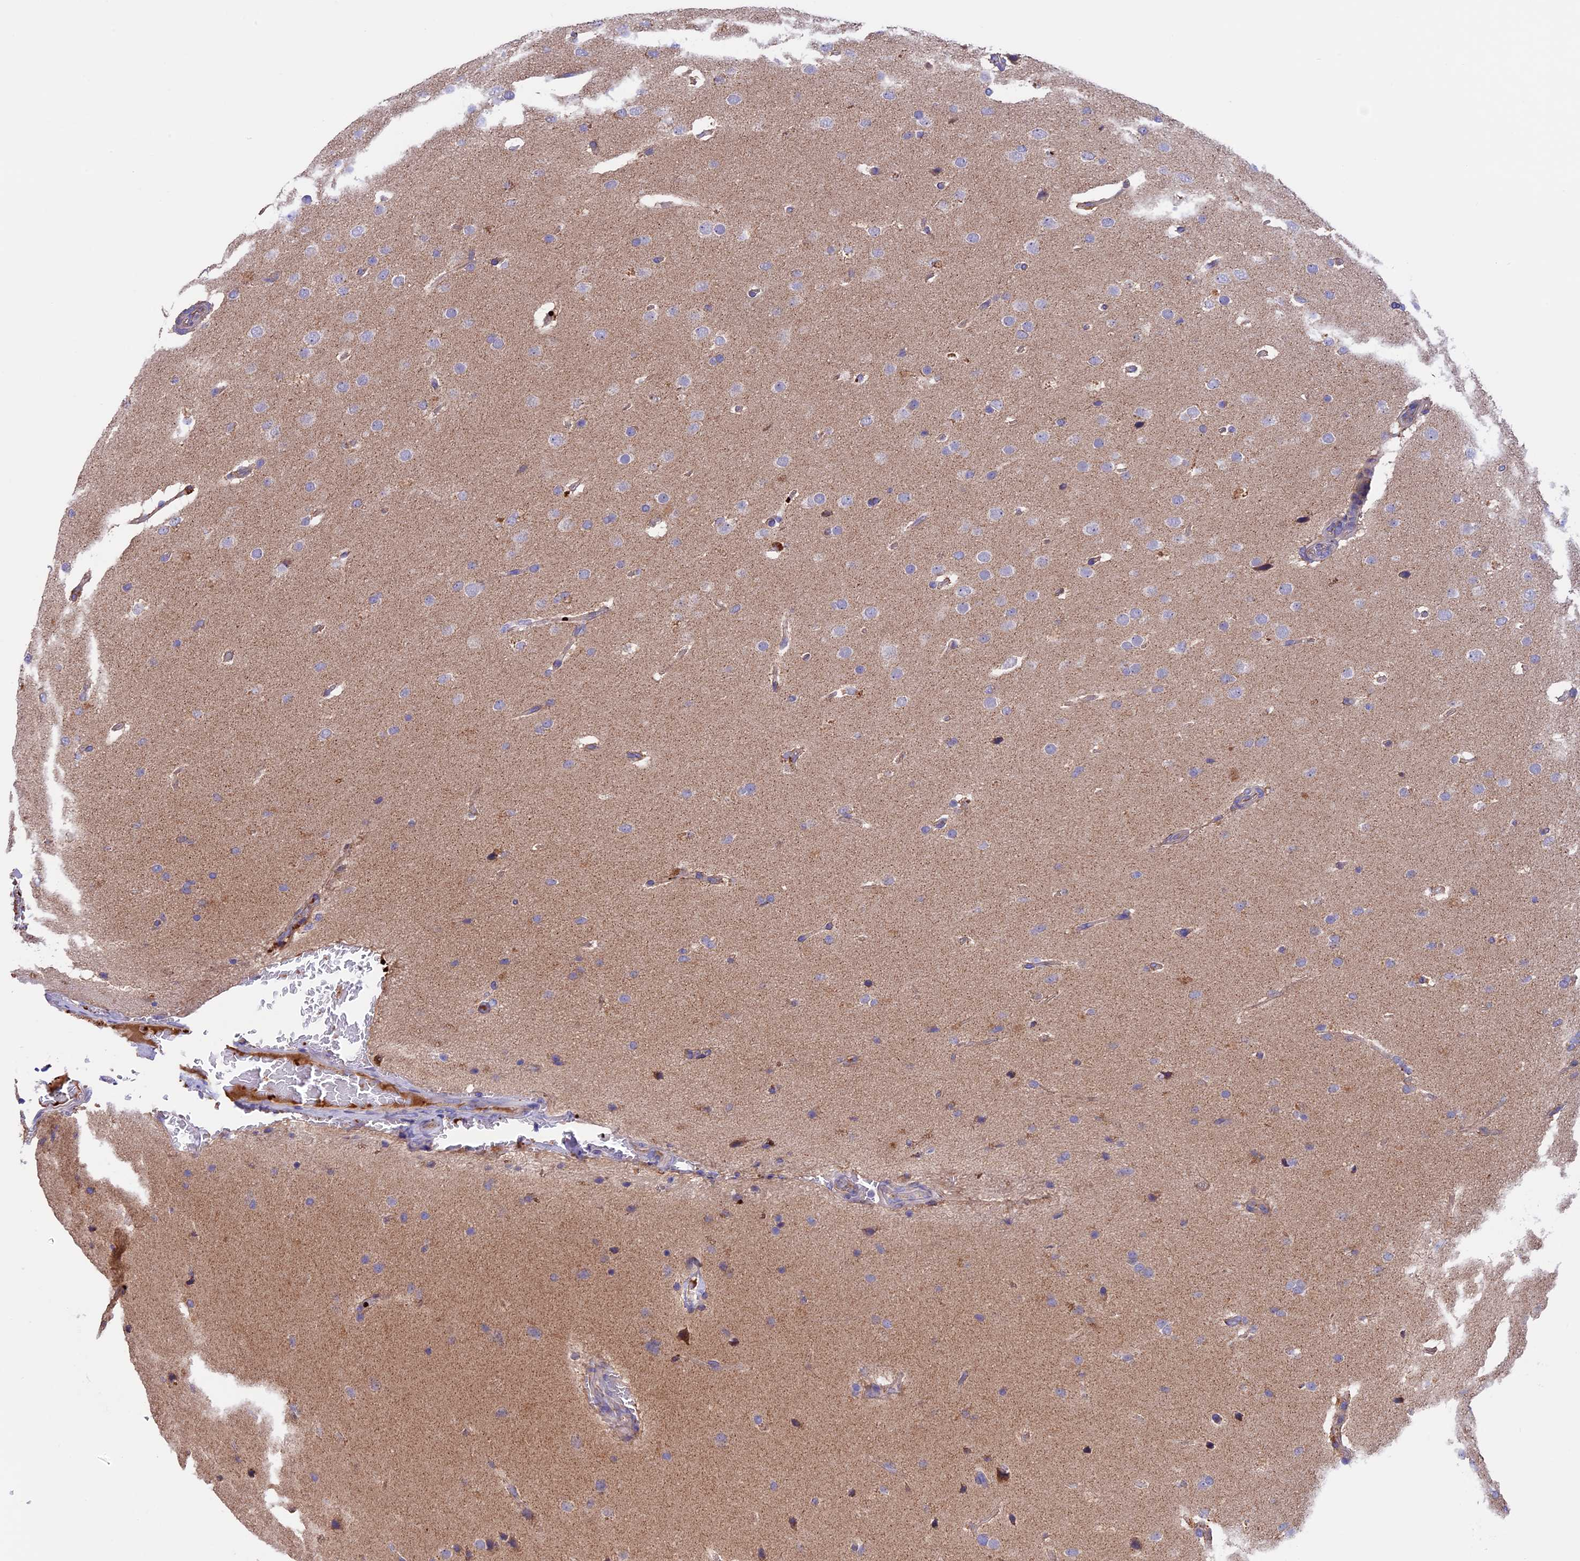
{"staining": {"intensity": "negative", "quantity": "none", "location": "none"}, "tissue": "glioma", "cell_type": "Tumor cells", "image_type": "cancer", "snomed": [{"axis": "morphology", "description": "Glioma, malignant, Low grade"}, {"axis": "topography", "description": "Brain"}], "caption": "Immunohistochemical staining of glioma reveals no significant expression in tumor cells.", "gene": "PTPN9", "patient": {"sex": "female", "age": 37}}